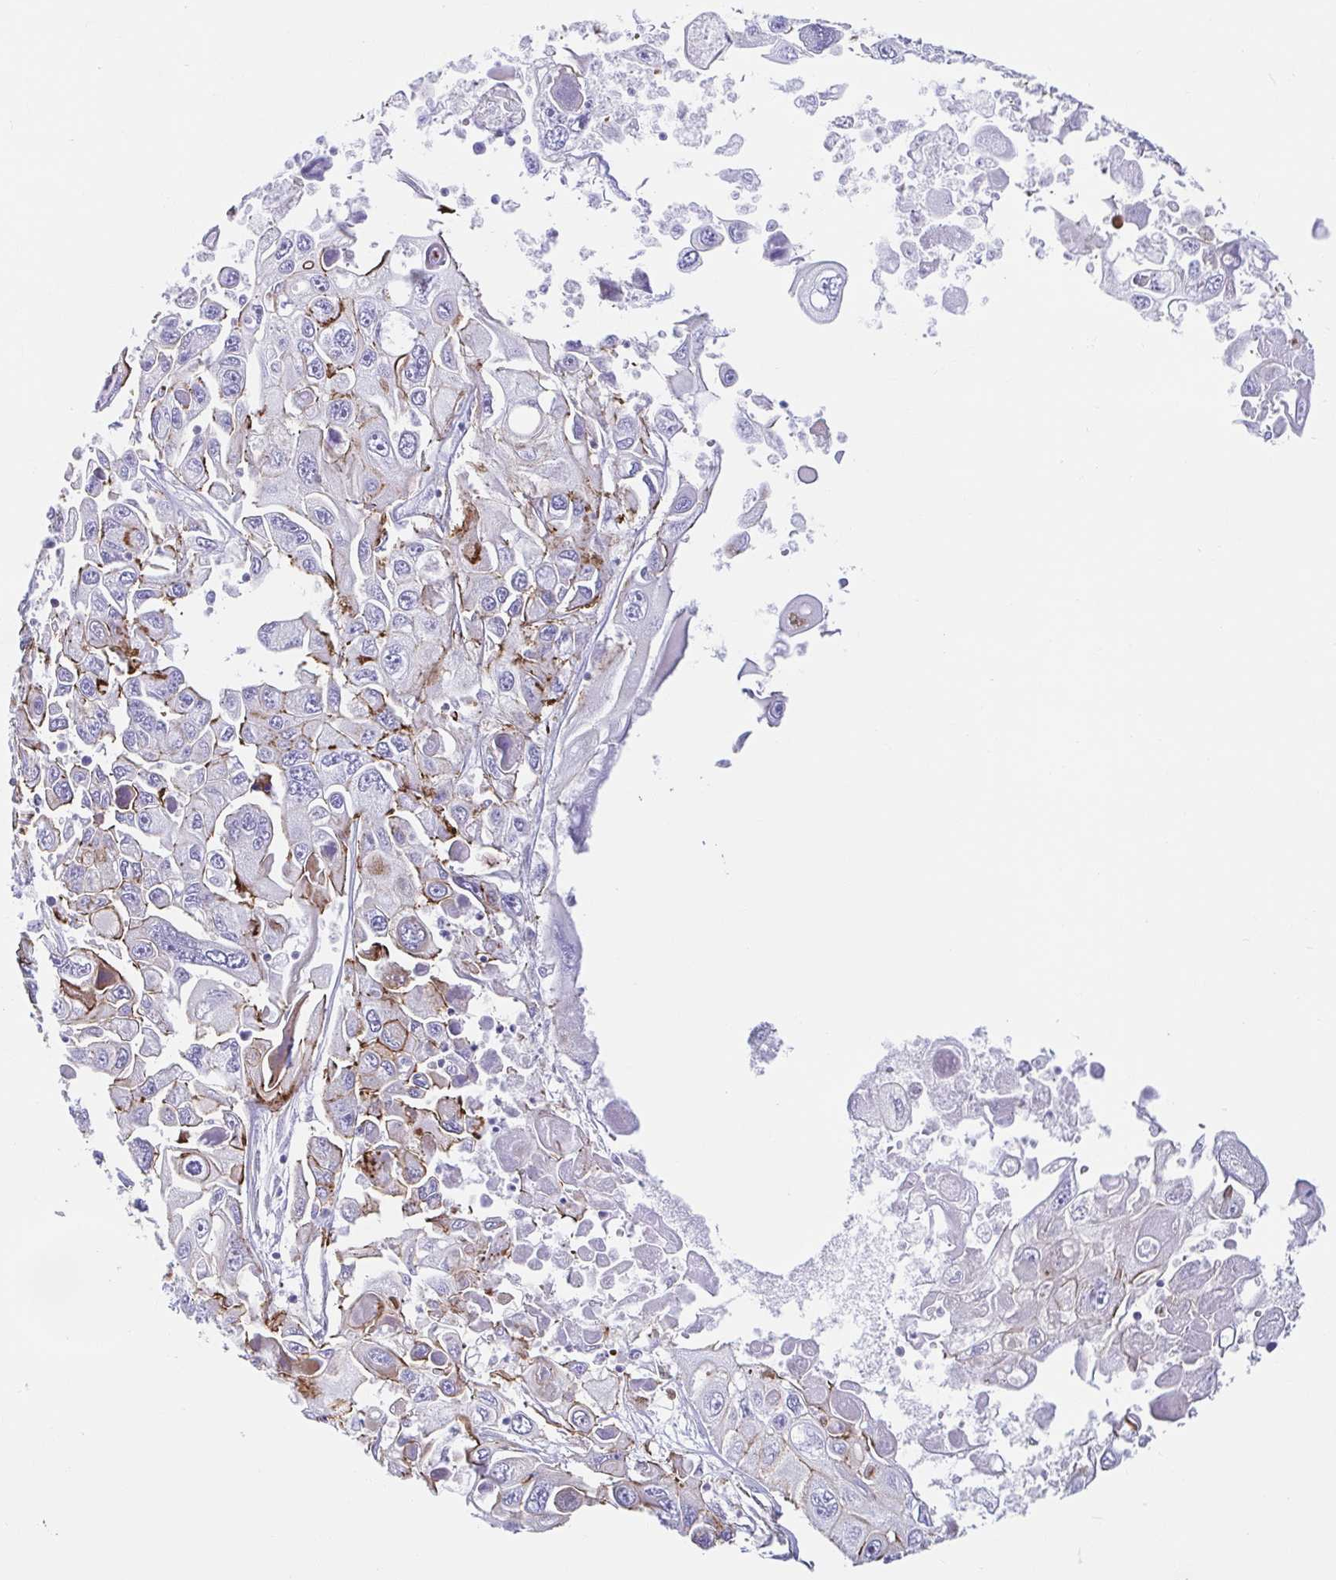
{"staining": {"intensity": "moderate", "quantity": "<25%", "location": "cytoplasmic/membranous"}, "tissue": "pancreatic cancer", "cell_type": "Tumor cells", "image_type": "cancer", "snomed": [{"axis": "morphology", "description": "Adenocarcinoma, NOS"}, {"axis": "topography", "description": "Pancreas"}], "caption": "A micrograph showing moderate cytoplasmic/membranous staining in about <25% of tumor cells in adenocarcinoma (pancreatic), as visualized by brown immunohistochemical staining.", "gene": "TRAM2", "patient": {"sex": "male", "age": 70}}